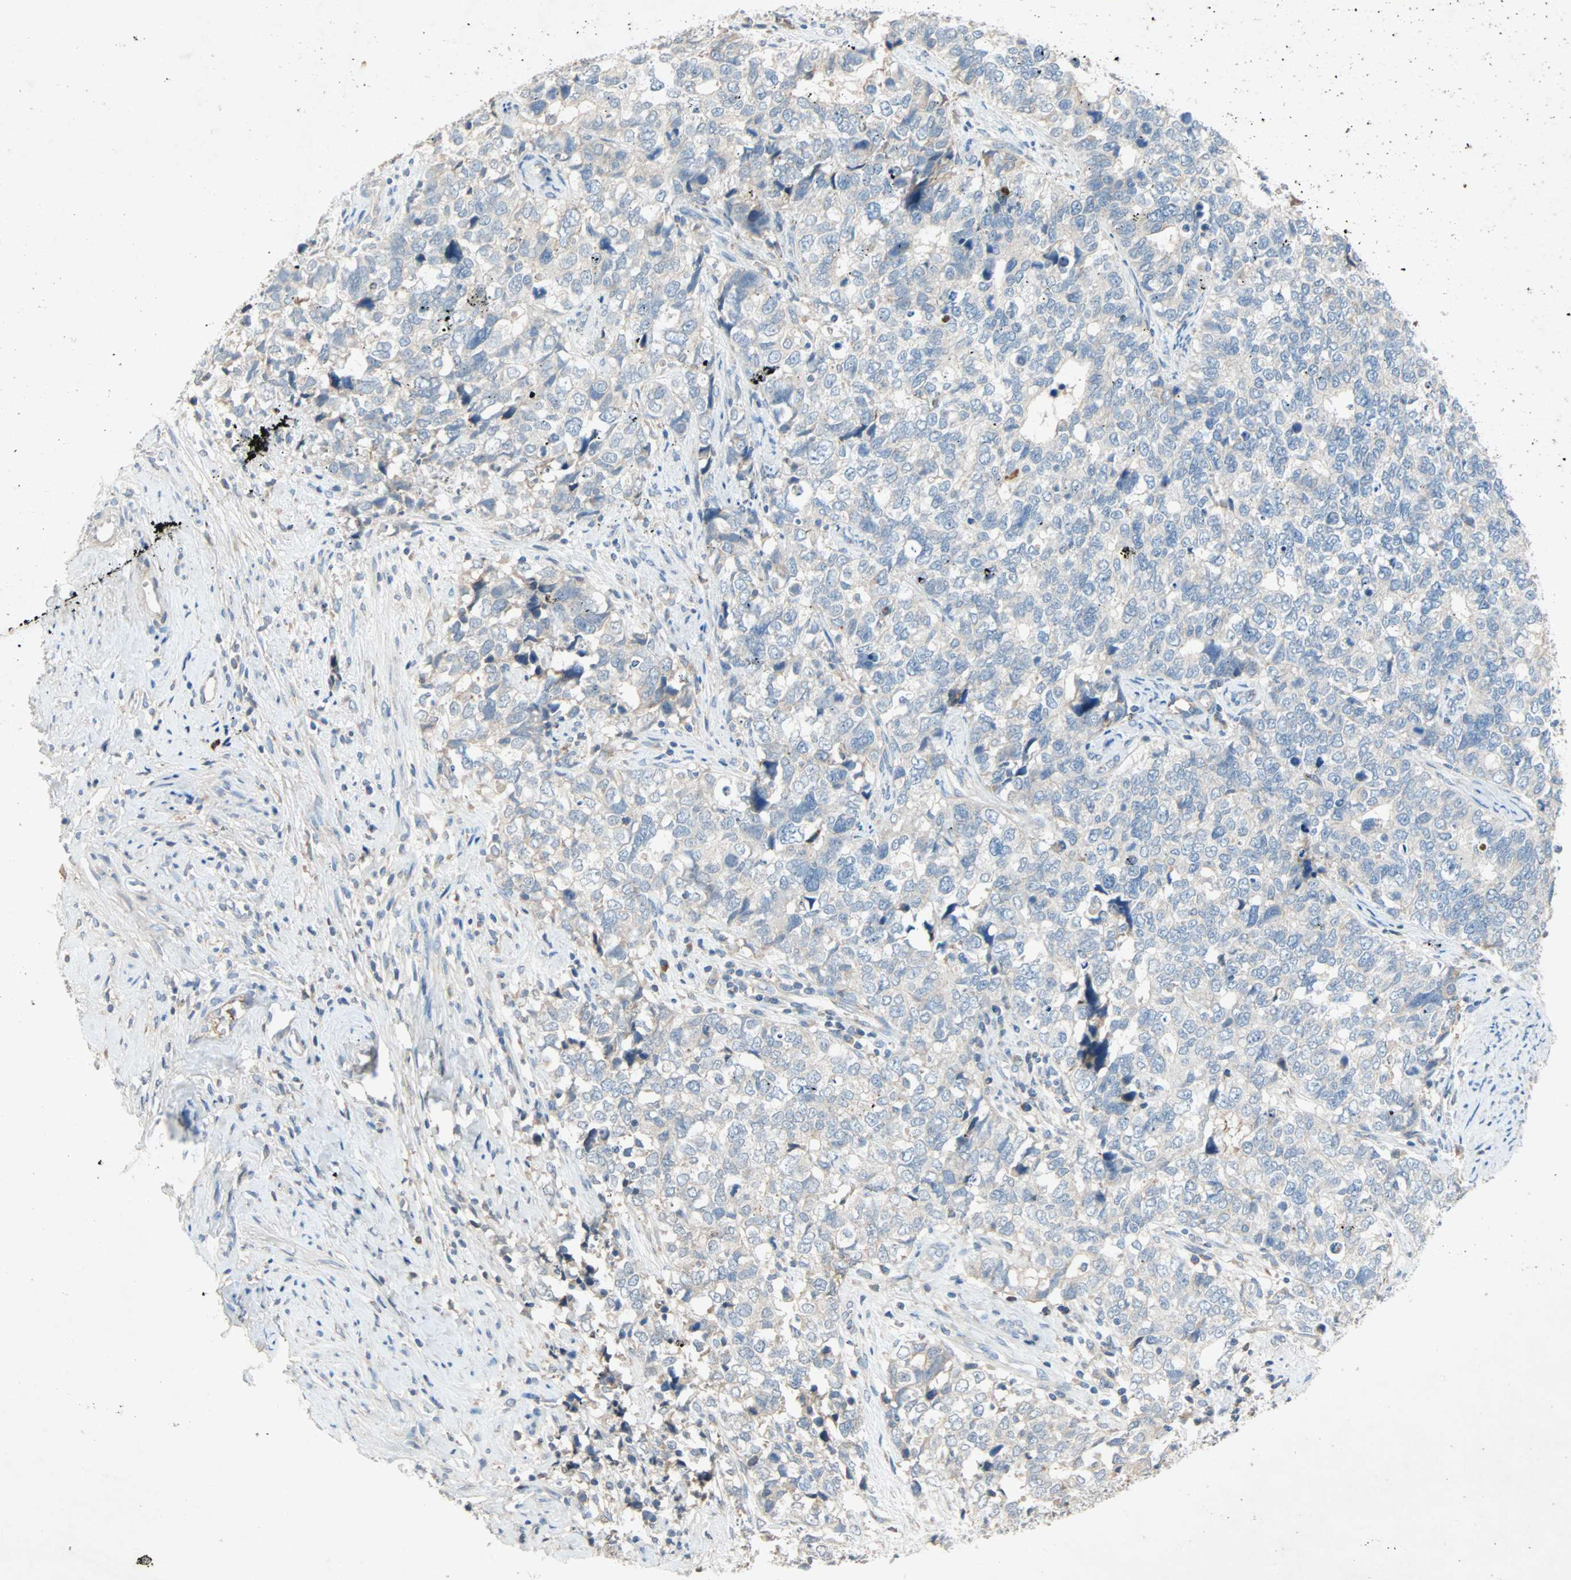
{"staining": {"intensity": "weak", "quantity": "<25%", "location": "cytoplasmic/membranous"}, "tissue": "cervical cancer", "cell_type": "Tumor cells", "image_type": "cancer", "snomed": [{"axis": "morphology", "description": "Squamous cell carcinoma, NOS"}, {"axis": "topography", "description": "Cervix"}], "caption": "DAB immunohistochemical staining of human cervical cancer (squamous cell carcinoma) demonstrates no significant staining in tumor cells.", "gene": "XYLT1", "patient": {"sex": "female", "age": 63}}